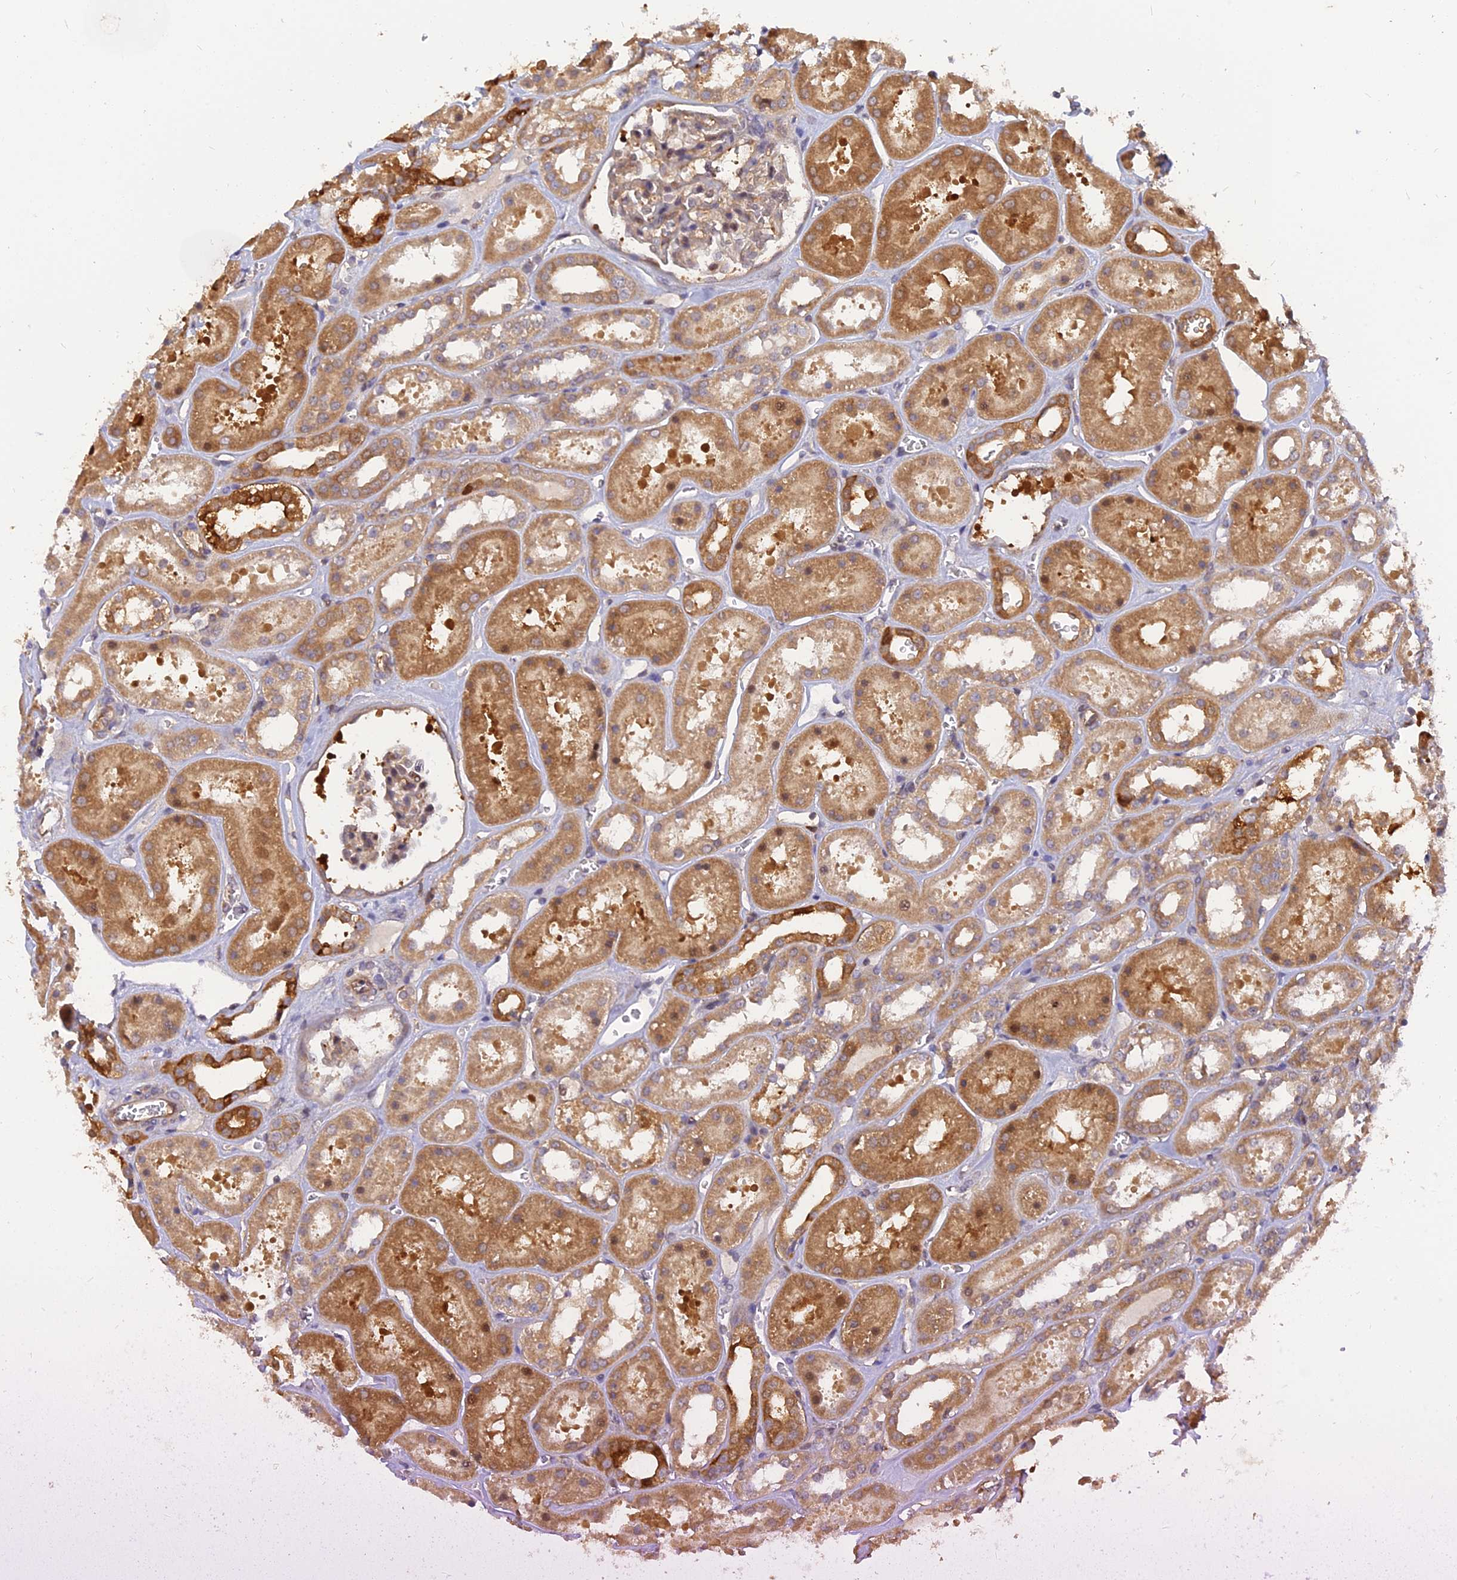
{"staining": {"intensity": "weak", "quantity": "<25%", "location": "cytoplasmic/membranous"}, "tissue": "kidney", "cell_type": "Cells in glomeruli", "image_type": "normal", "snomed": [{"axis": "morphology", "description": "Normal tissue, NOS"}, {"axis": "topography", "description": "Kidney"}], "caption": "DAB (3,3'-diaminobenzidine) immunohistochemical staining of normal human kidney displays no significant expression in cells in glomeruli.", "gene": "ARL2BP", "patient": {"sex": "female", "age": 41}}